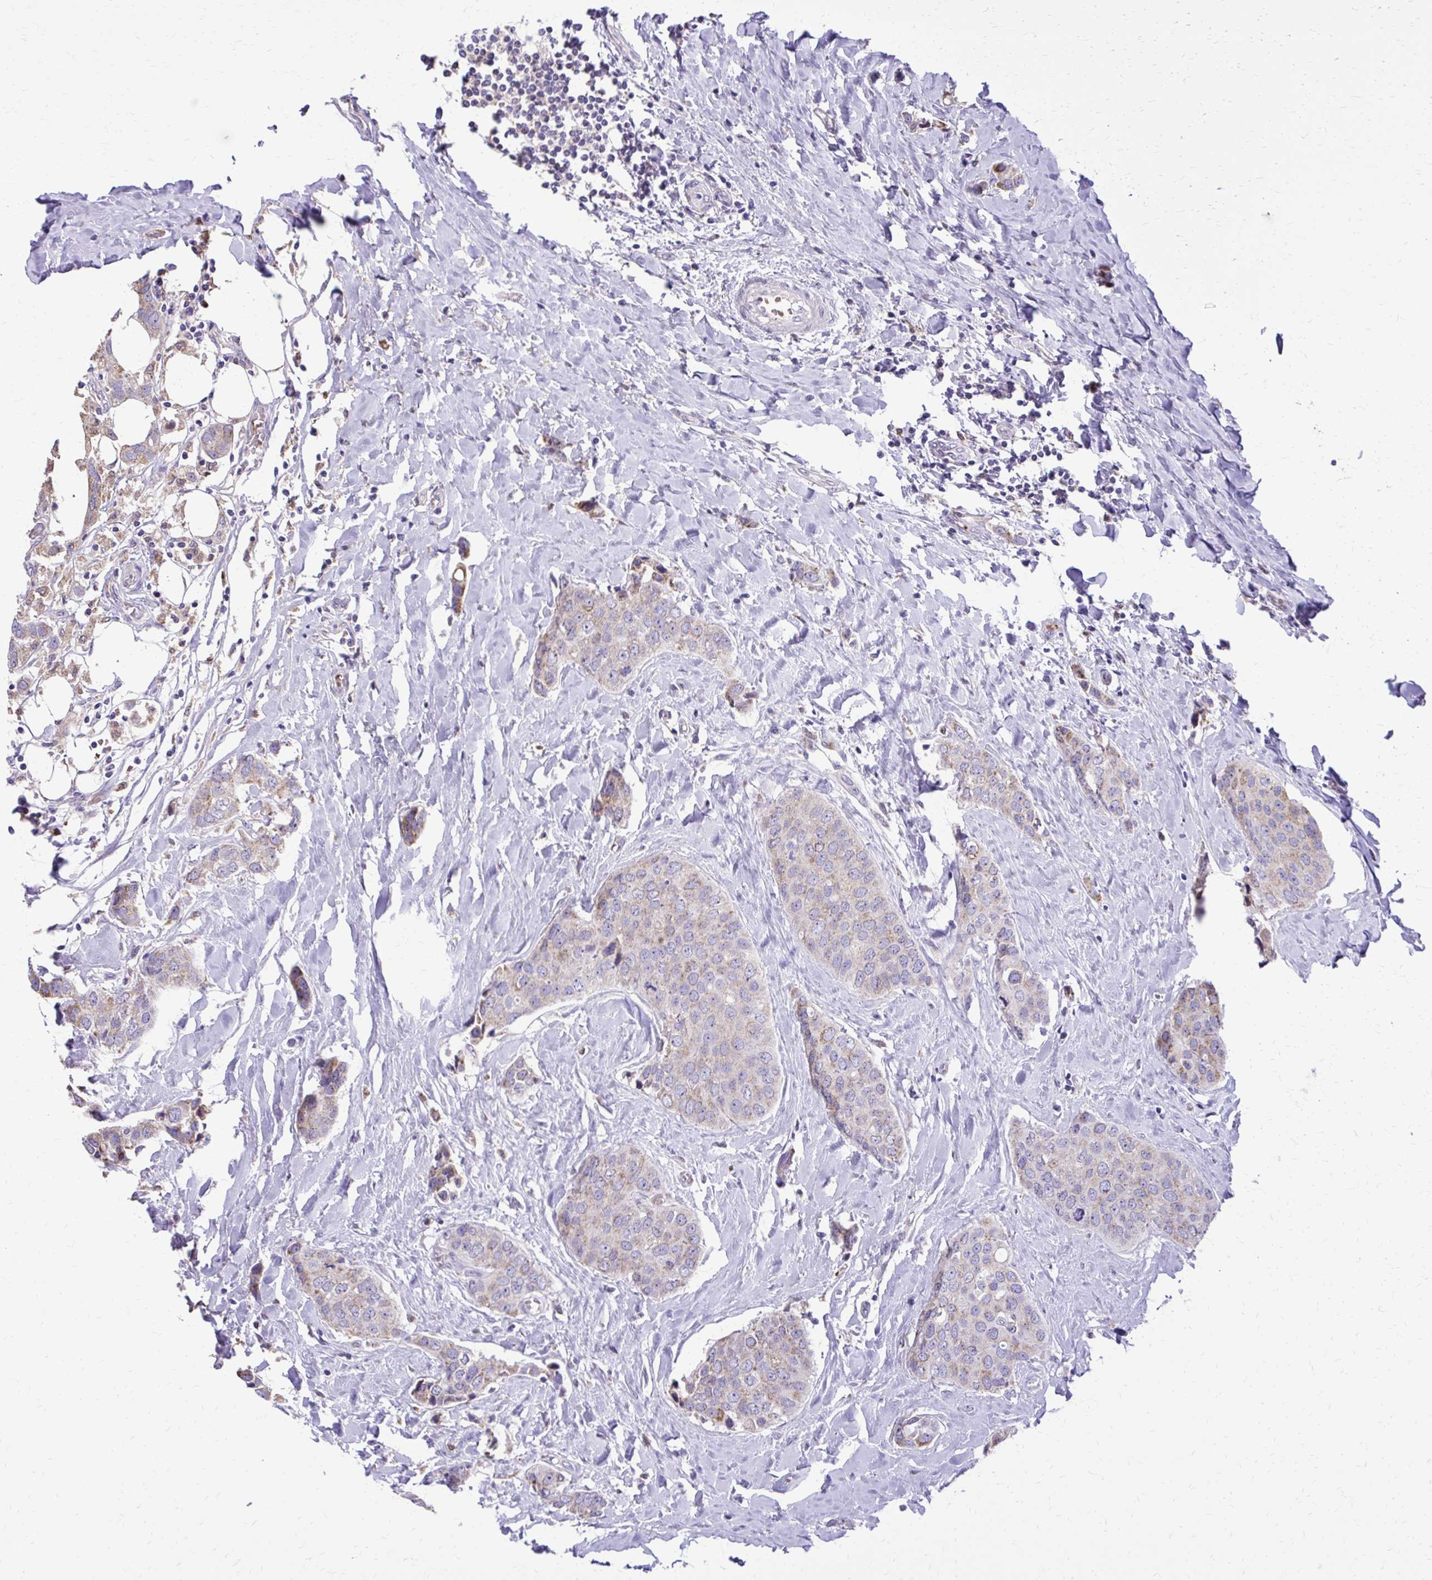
{"staining": {"intensity": "weak", "quantity": "25%-75%", "location": "cytoplasmic/membranous"}, "tissue": "breast cancer", "cell_type": "Tumor cells", "image_type": "cancer", "snomed": [{"axis": "morphology", "description": "Duct carcinoma"}, {"axis": "topography", "description": "Breast"}], "caption": "Invasive ductal carcinoma (breast) stained with a brown dye shows weak cytoplasmic/membranous positive staining in about 25%-75% of tumor cells.", "gene": "CAT", "patient": {"sex": "female", "age": 80}}